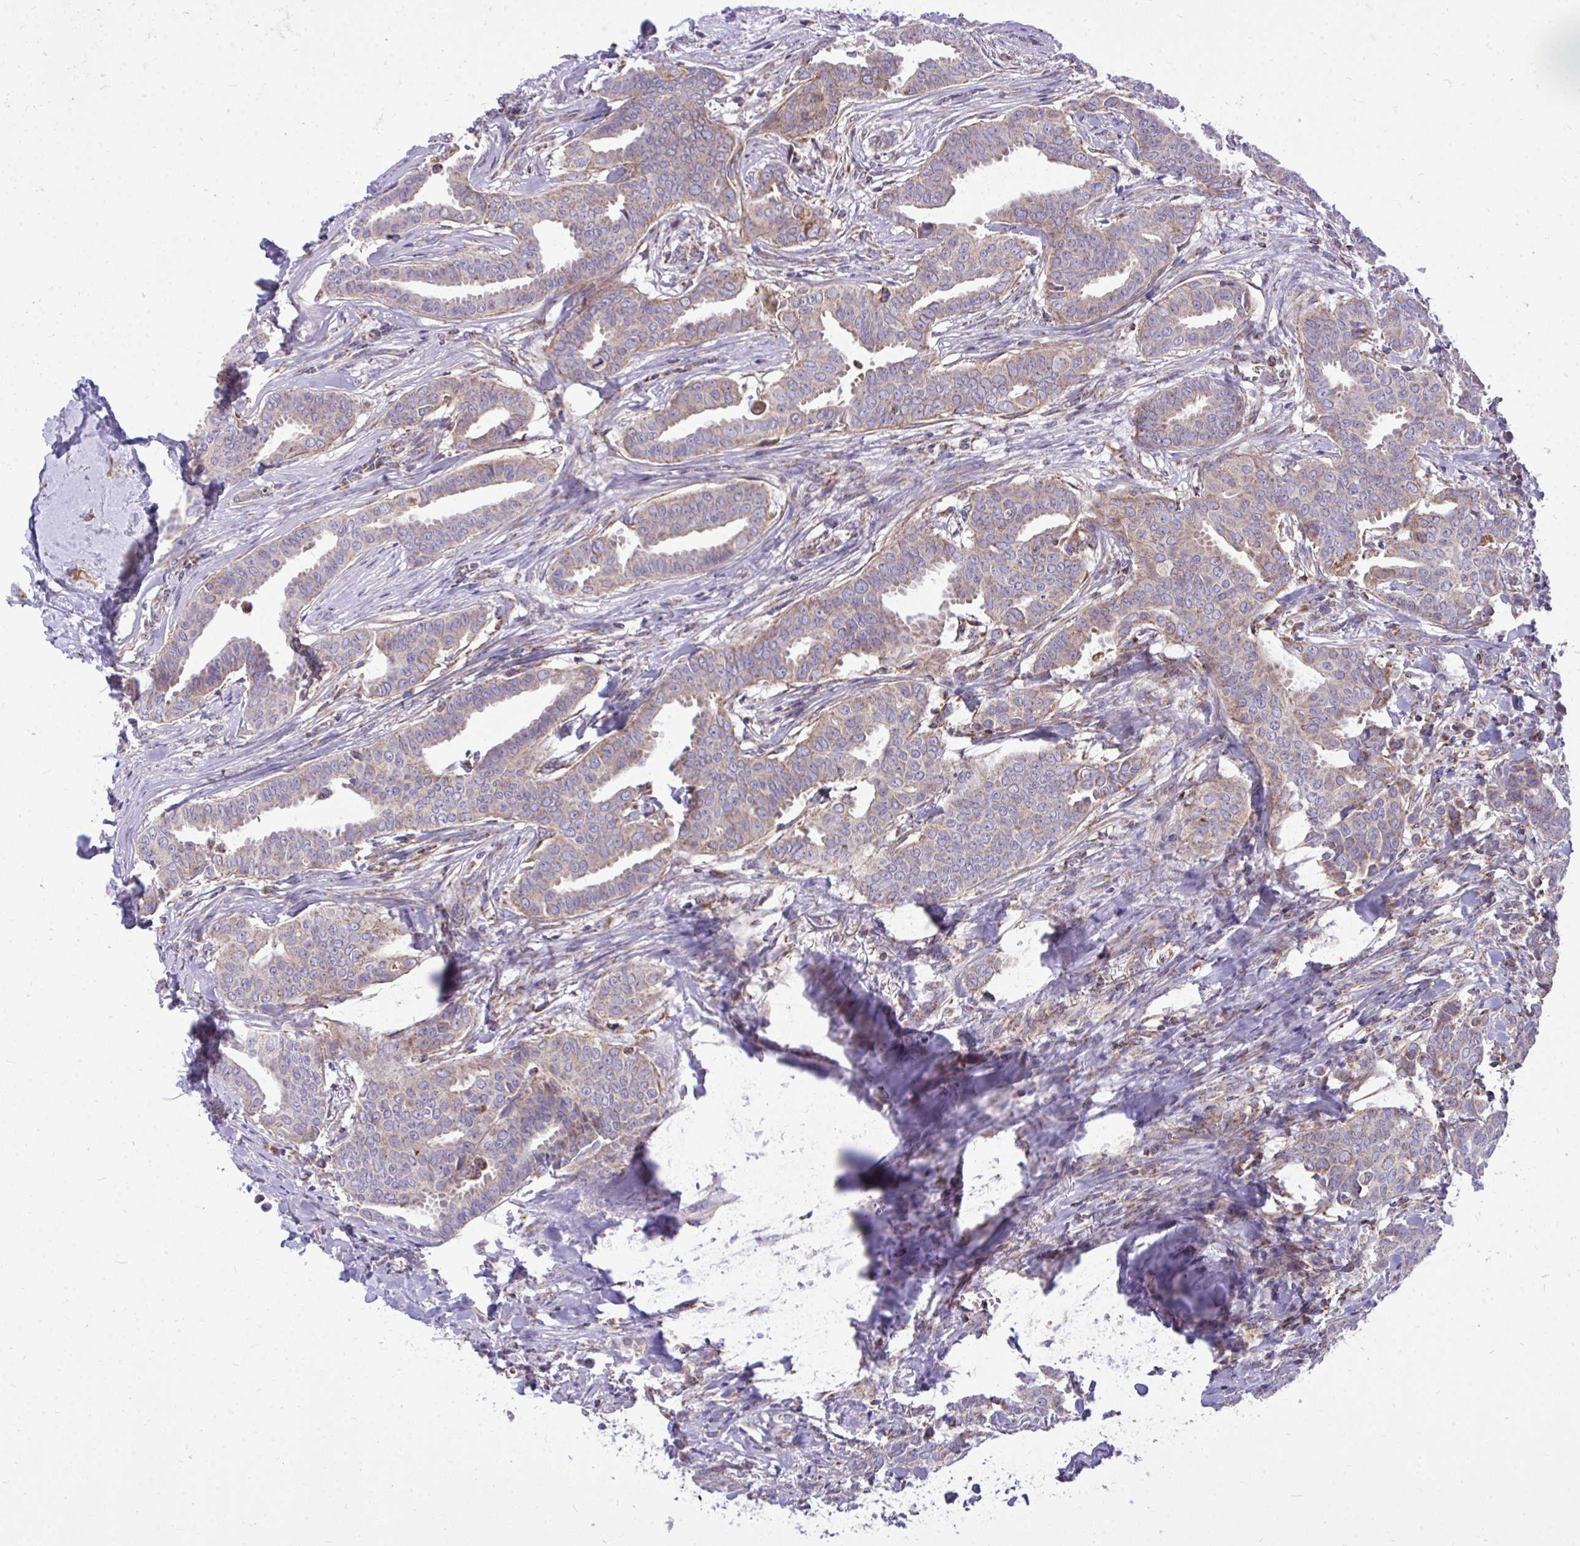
{"staining": {"intensity": "weak", "quantity": "25%-75%", "location": "cytoplasmic/membranous"}, "tissue": "breast cancer", "cell_type": "Tumor cells", "image_type": "cancer", "snomed": [{"axis": "morphology", "description": "Duct carcinoma"}, {"axis": "topography", "description": "Breast"}], "caption": "Approximately 25%-75% of tumor cells in human invasive ductal carcinoma (breast) exhibit weak cytoplasmic/membranous protein positivity as visualized by brown immunohistochemical staining.", "gene": "SPTBN2", "patient": {"sex": "female", "age": 45}}